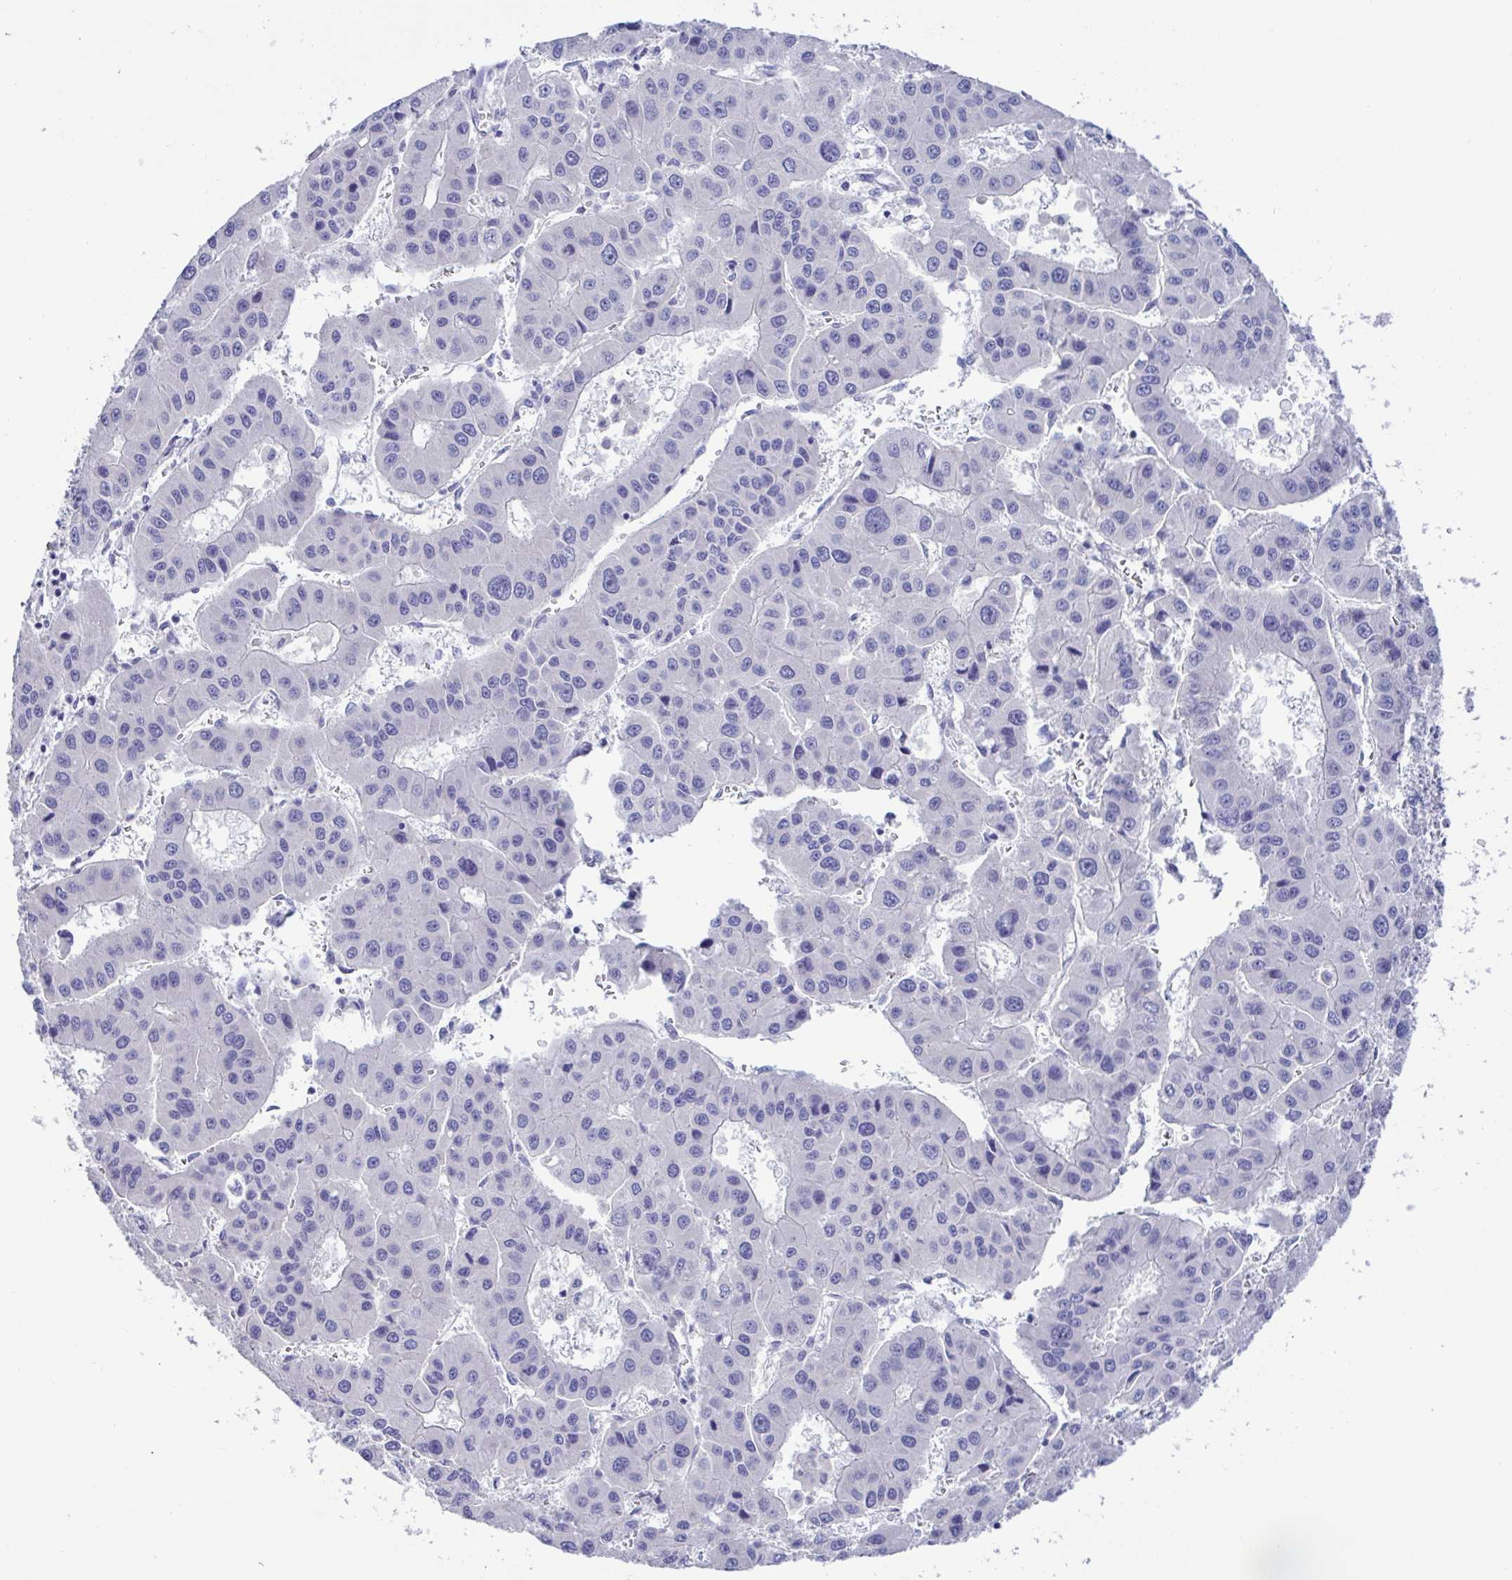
{"staining": {"intensity": "negative", "quantity": "none", "location": "none"}, "tissue": "liver cancer", "cell_type": "Tumor cells", "image_type": "cancer", "snomed": [{"axis": "morphology", "description": "Carcinoma, Hepatocellular, NOS"}, {"axis": "topography", "description": "Liver"}], "caption": "High power microscopy photomicrograph of an immunohistochemistry (IHC) micrograph of liver hepatocellular carcinoma, revealing no significant expression in tumor cells.", "gene": "MED11", "patient": {"sex": "male", "age": 73}}